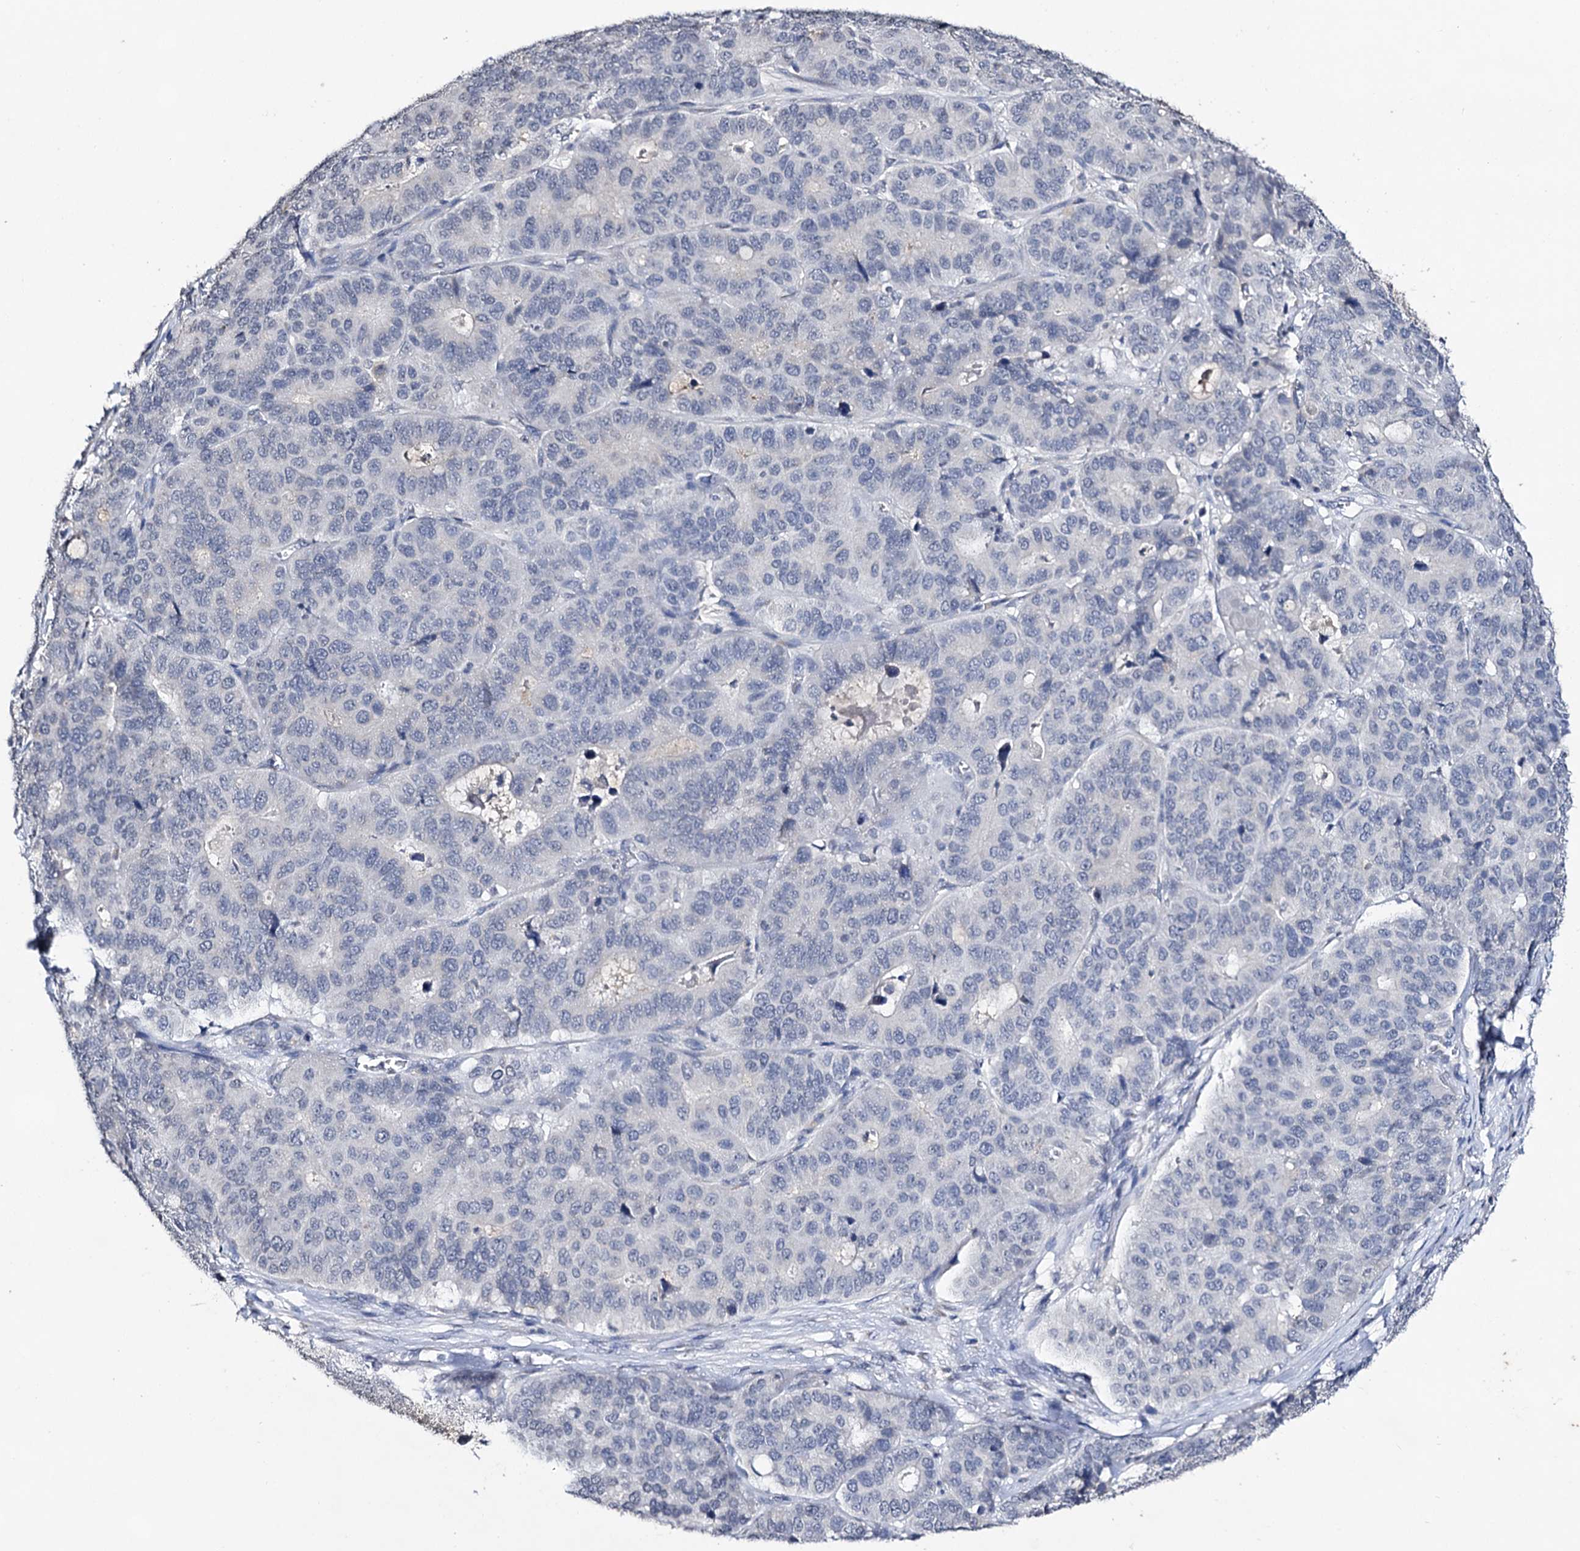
{"staining": {"intensity": "negative", "quantity": "none", "location": "none"}, "tissue": "pancreatic cancer", "cell_type": "Tumor cells", "image_type": "cancer", "snomed": [{"axis": "morphology", "description": "Adenocarcinoma, NOS"}, {"axis": "topography", "description": "Pancreas"}], "caption": "DAB immunohistochemical staining of pancreatic cancer (adenocarcinoma) displays no significant positivity in tumor cells.", "gene": "PLIN1", "patient": {"sex": "male", "age": 50}}